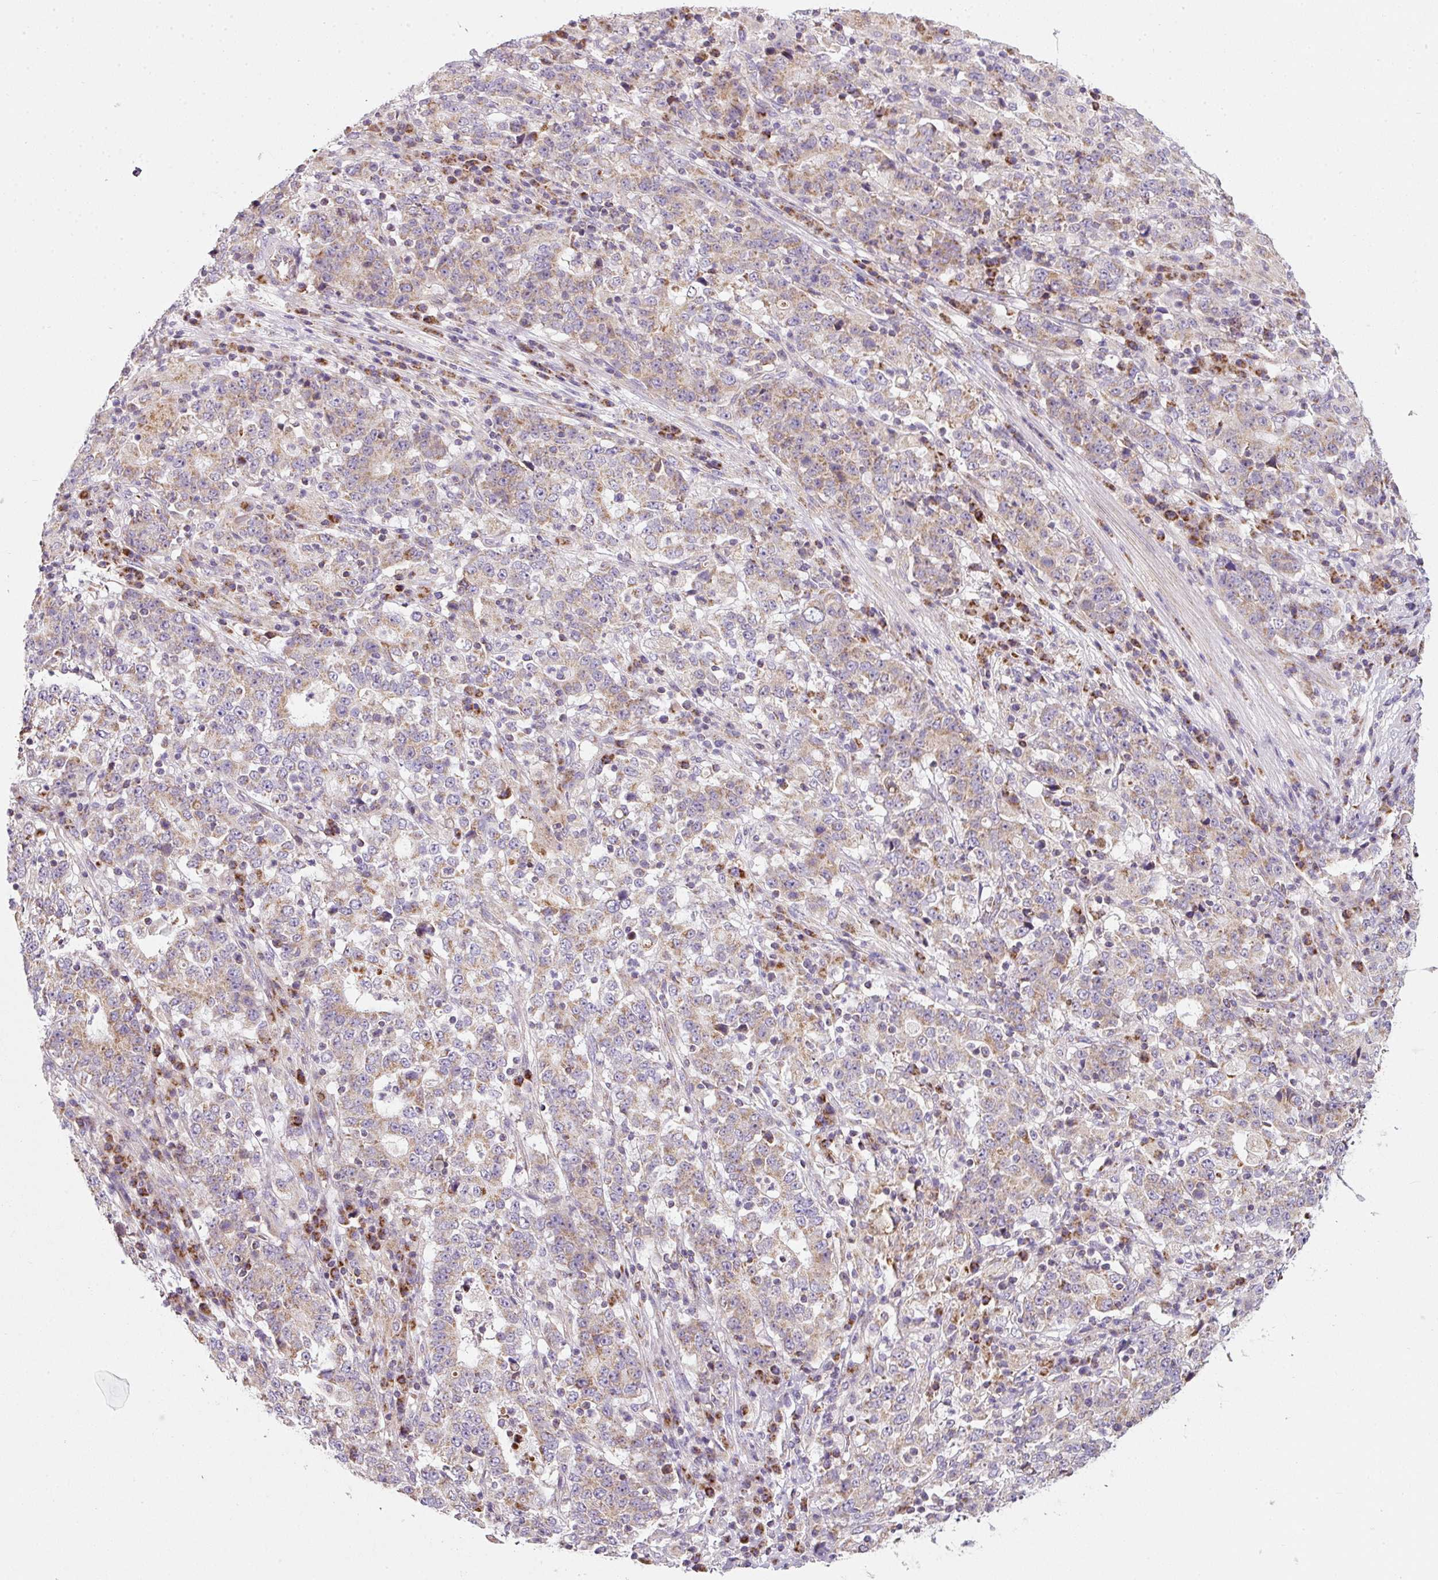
{"staining": {"intensity": "weak", "quantity": ">75%", "location": "cytoplasmic/membranous"}, "tissue": "stomach cancer", "cell_type": "Tumor cells", "image_type": "cancer", "snomed": [{"axis": "morphology", "description": "Adenocarcinoma, NOS"}, {"axis": "topography", "description": "Stomach"}], "caption": "A brown stain shows weak cytoplasmic/membranous expression of a protein in human stomach cancer (adenocarcinoma) tumor cells. The staining is performed using DAB brown chromogen to label protein expression. The nuclei are counter-stained blue using hematoxylin.", "gene": "NDUFA1", "patient": {"sex": "male", "age": 59}}